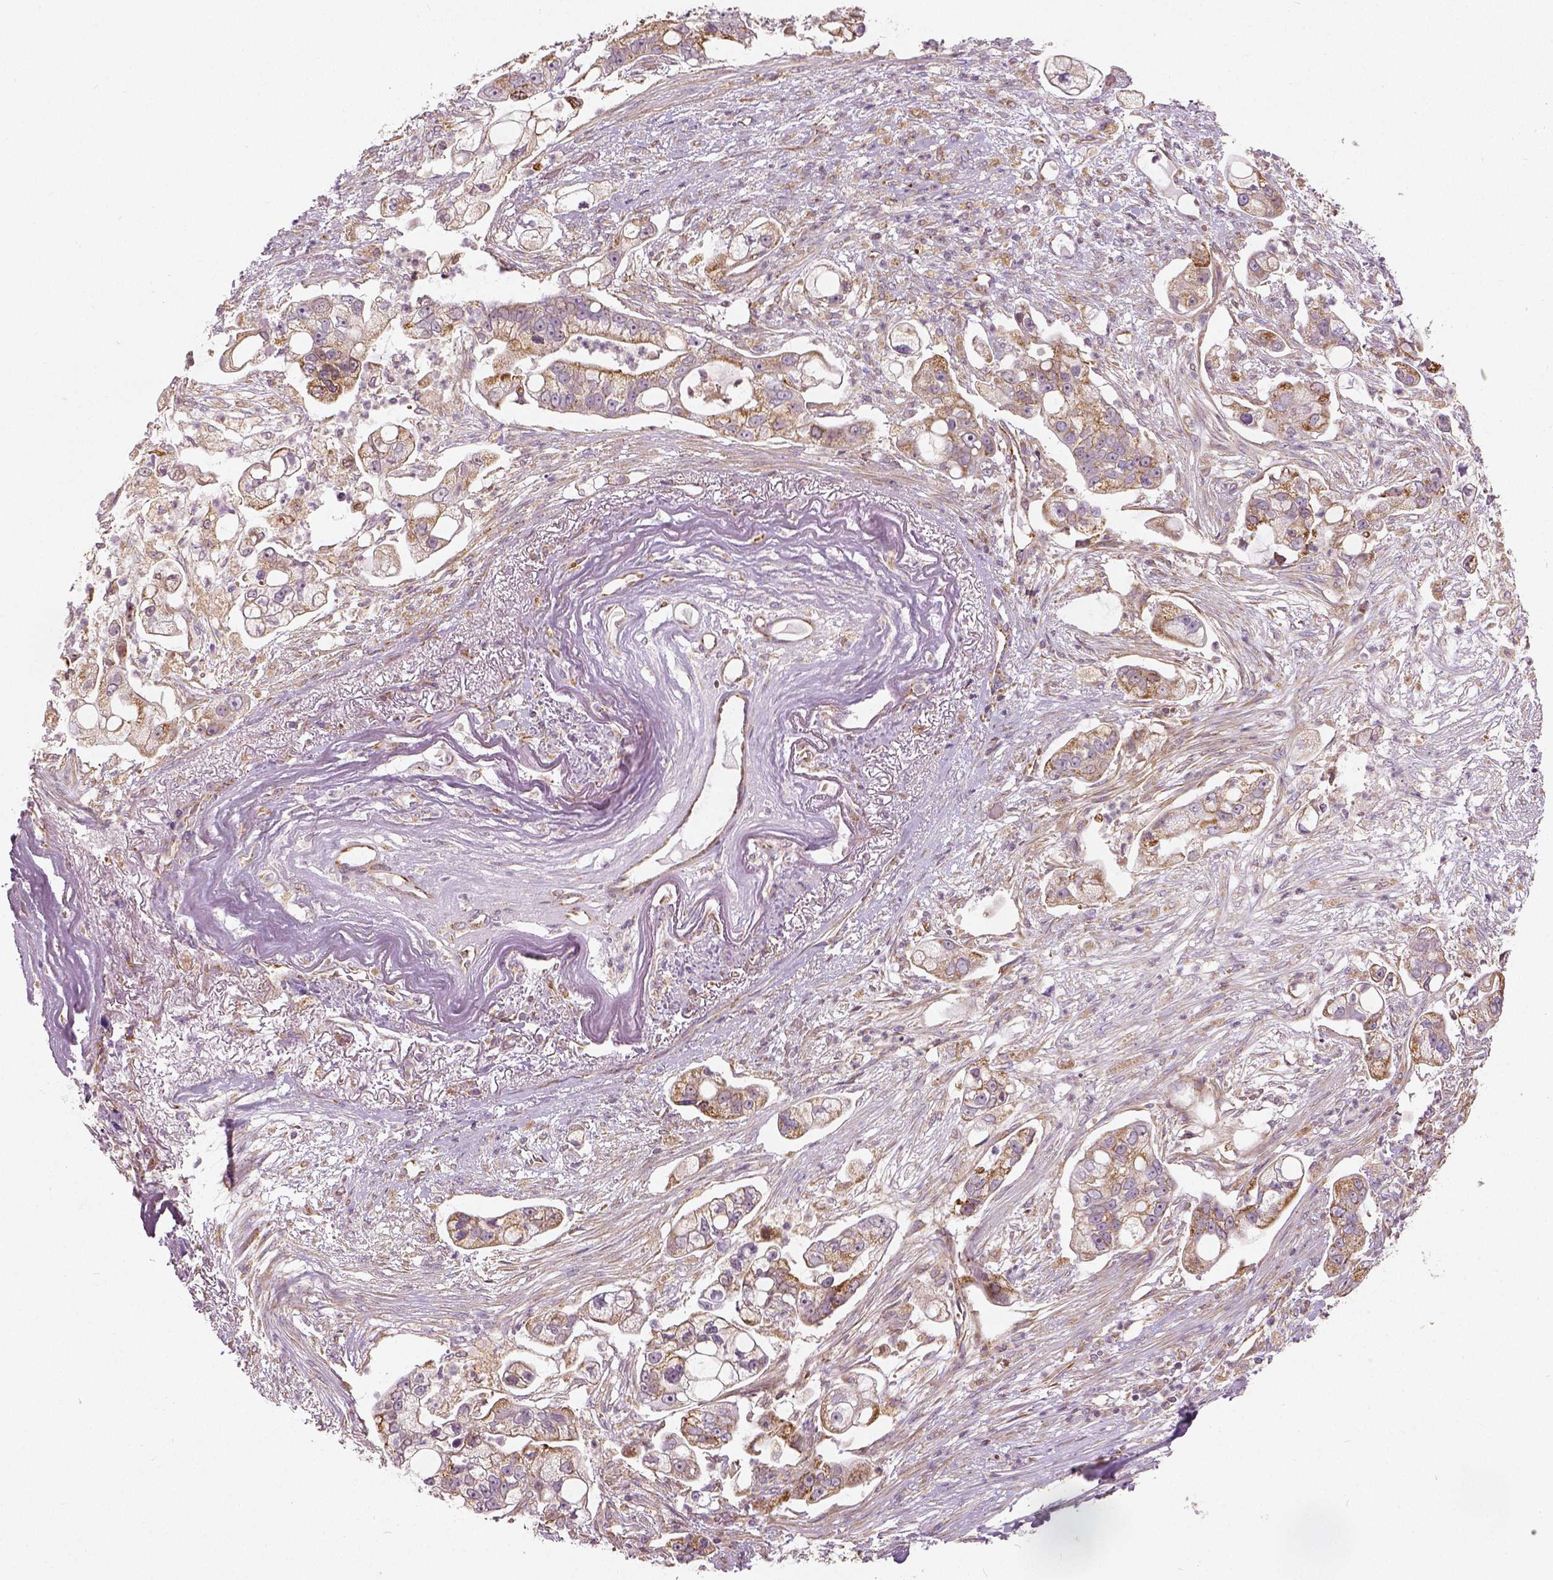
{"staining": {"intensity": "moderate", "quantity": "25%-75%", "location": "cytoplasmic/membranous"}, "tissue": "pancreatic cancer", "cell_type": "Tumor cells", "image_type": "cancer", "snomed": [{"axis": "morphology", "description": "Adenocarcinoma, NOS"}, {"axis": "topography", "description": "Pancreas"}], "caption": "Immunohistochemistry (IHC) photomicrograph of pancreatic cancer (adenocarcinoma) stained for a protein (brown), which shows medium levels of moderate cytoplasmic/membranous positivity in approximately 25%-75% of tumor cells.", "gene": "PGAM5", "patient": {"sex": "female", "age": 69}}